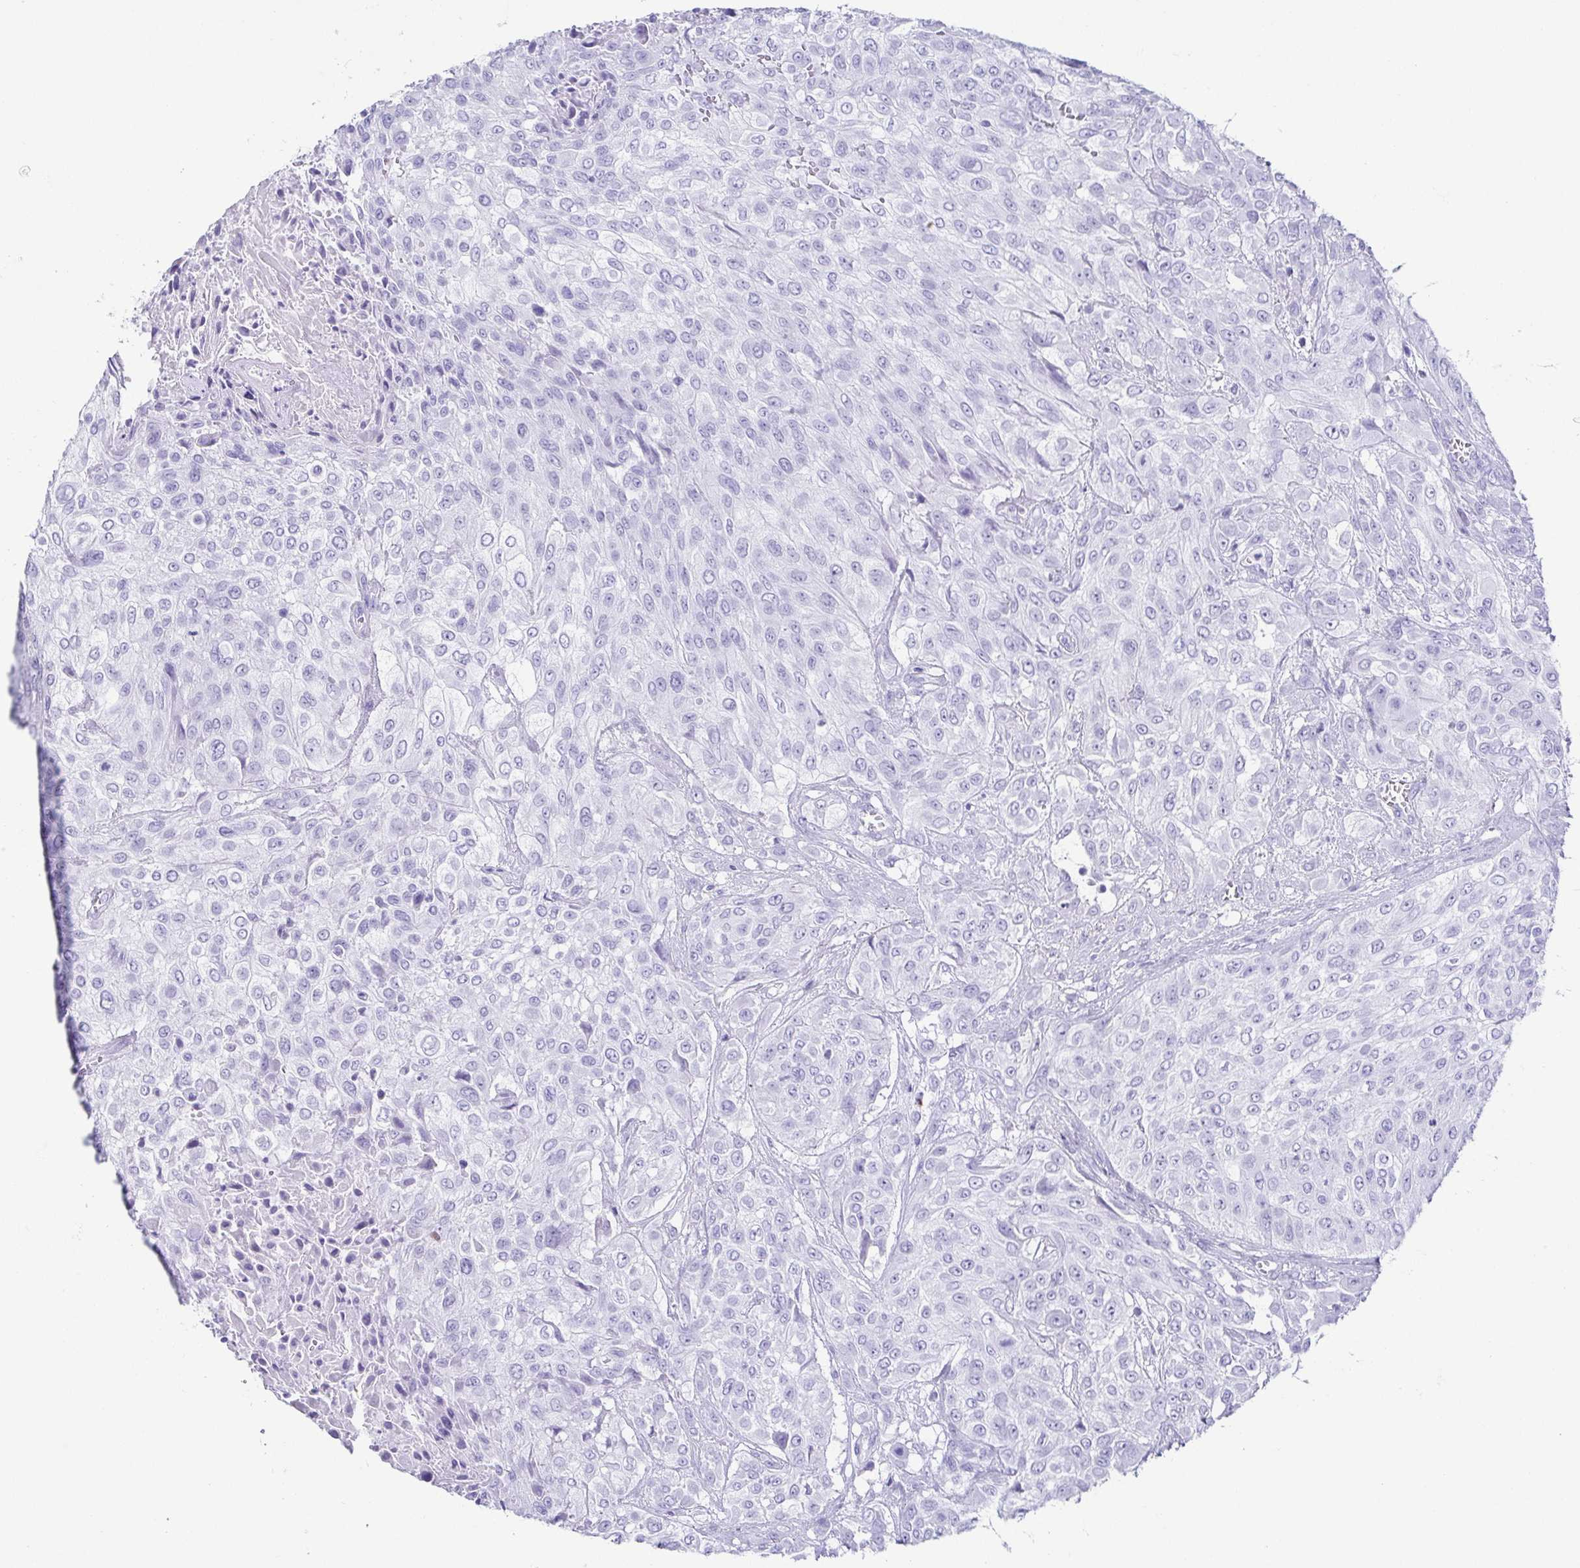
{"staining": {"intensity": "negative", "quantity": "none", "location": "none"}, "tissue": "urothelial cancer", "cell_type": "Tumor cells", "image_type": "cancer", "snomed": [{"axis": "morphology", "description": "Urothelial carcinoma, High grade"}, {"axis": "topography", "description": "Urinary bladder"}], "caption": "Urothelial cancer was stained to show a protein in brown. There is no significant positivity in tumor cells. Brightfield microscopy of IHC stained with DAB (3,3'-diaminobenzidine) (brown) and hematoxylin (blue), captured at high magnification.", "gene": "CD164L2", "patient": {"sex": "male", "age": 57}}